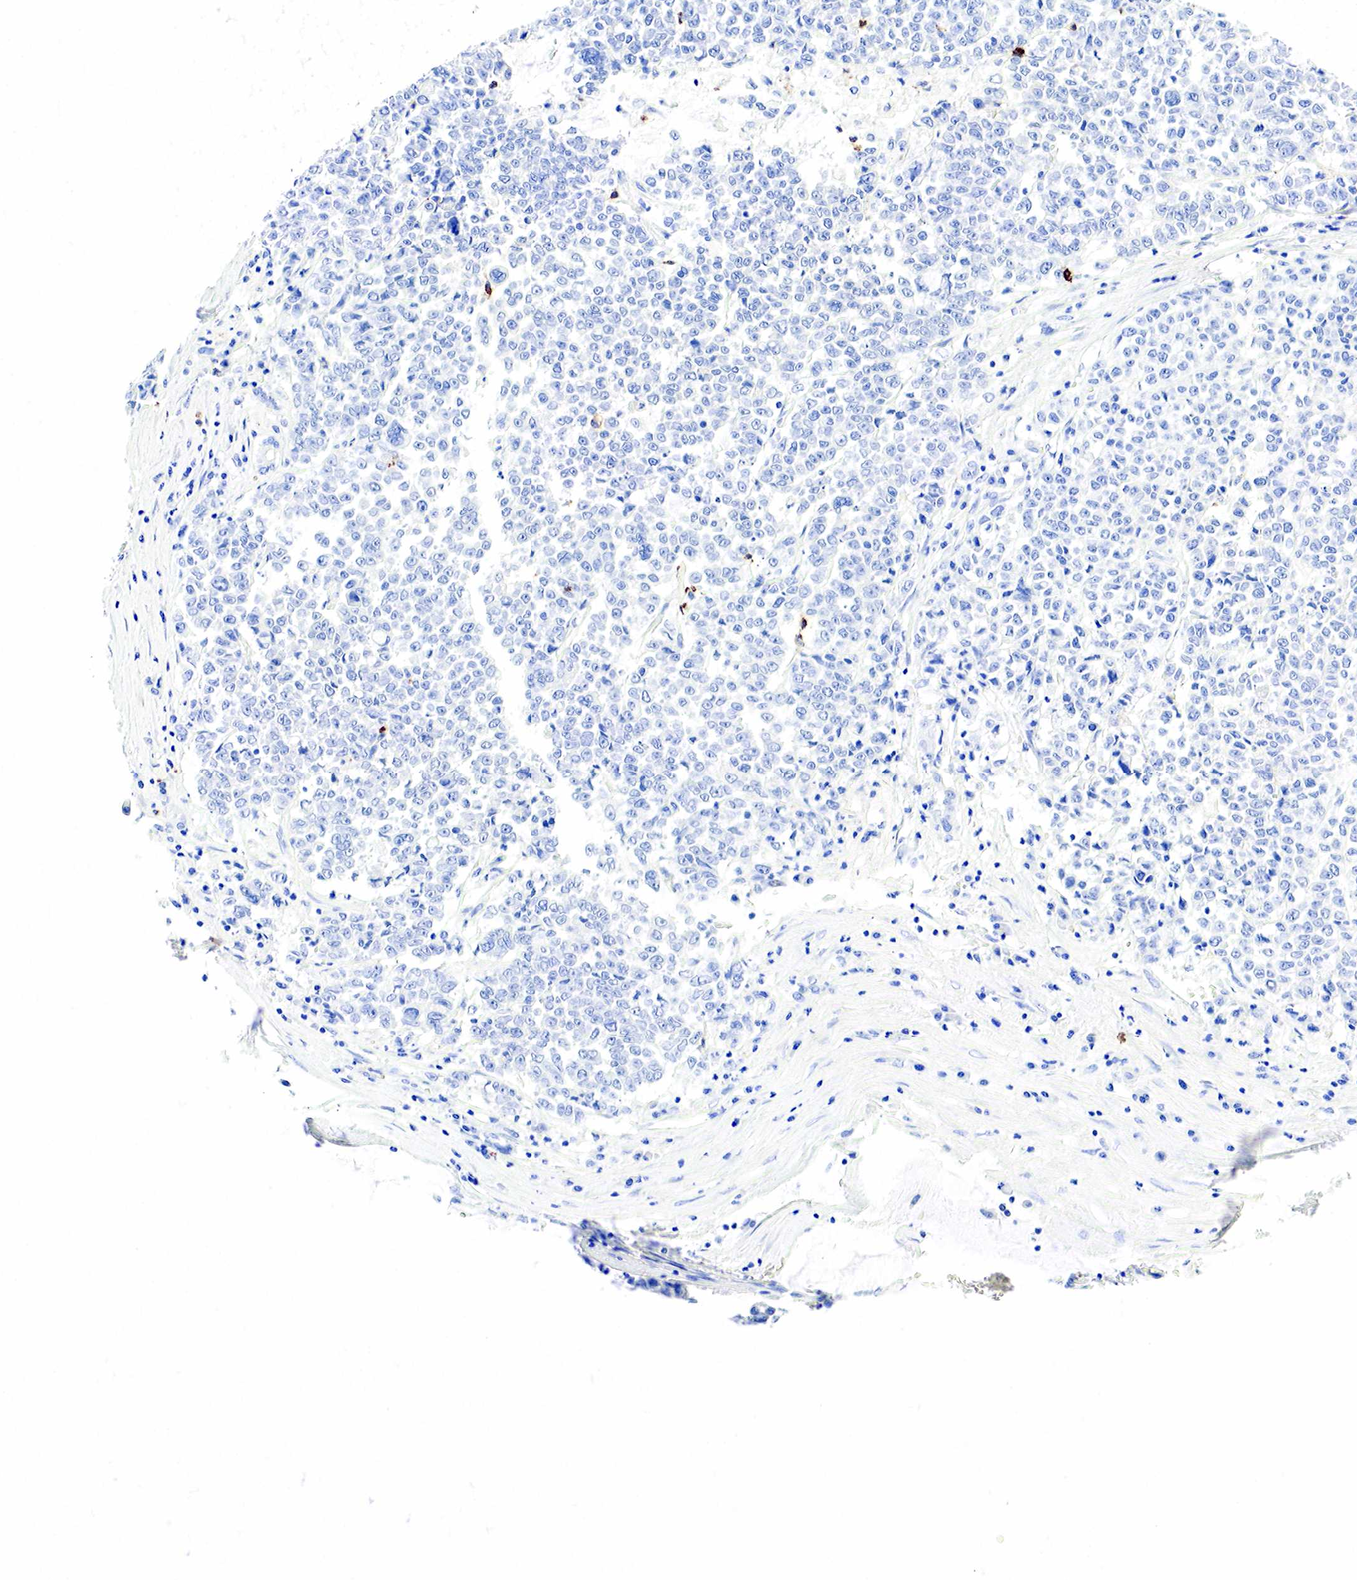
{"staining": {"intensity": "negative", "quantity": "none", "location": "none"}, "tissue": "liver cancer", "cell_type": "Tumor cells", "image_type": "cancer", "snomed": [{"axis": "morphology", "description": "Carcinoma, metastatic, NOS"}, {"axis": "topography", "description": "Liver"}], "caption": "High power microscopy image of an IHC histopathology image of liver metastatic carcinoma, revealing no significant positivity in tumor cells.", "gene": "FUT4", "patient": {"sex": "female", "age": 58}}